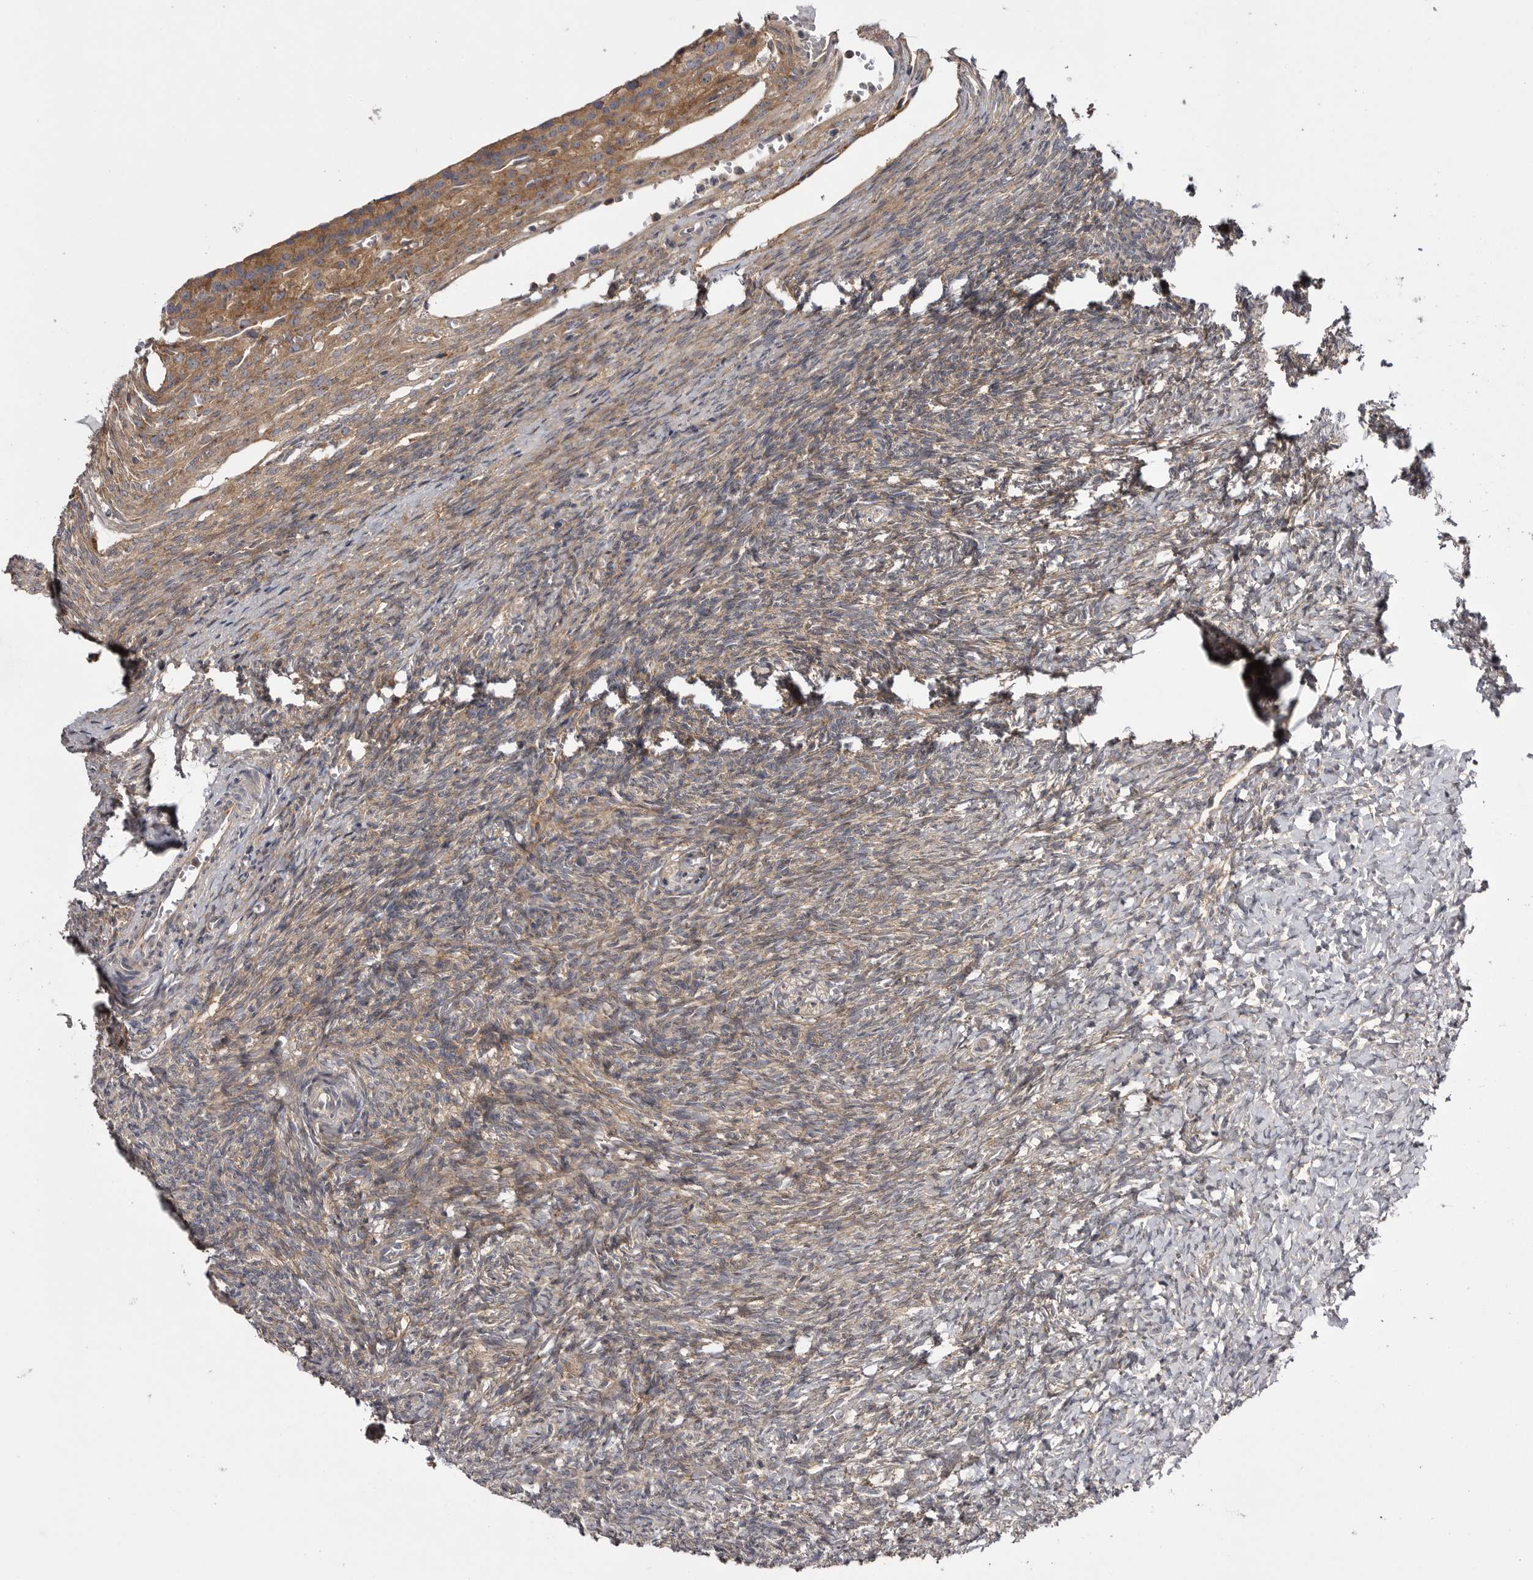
{"staining": {"intensity": "negative", "quantity": "none", "location": "none"}, "tissue": "ovary", "cell_type": "Follicle cells", "image_type": "normal", "snomed": [{"axis": "morphology", "description": "Normal tissue, NOS"}, {"axis": "topography", "description": "Ovary"}], "caption": "An image of ovary stained for a protein demonstrates no brown staining in follicle cells. (DAB (3,3'-diaminobenzidine) IHC visualized using brightfield microscopy, high magnification).", "gene": "OSBPL9", "patient": {"sex": "female", "age": 41}}